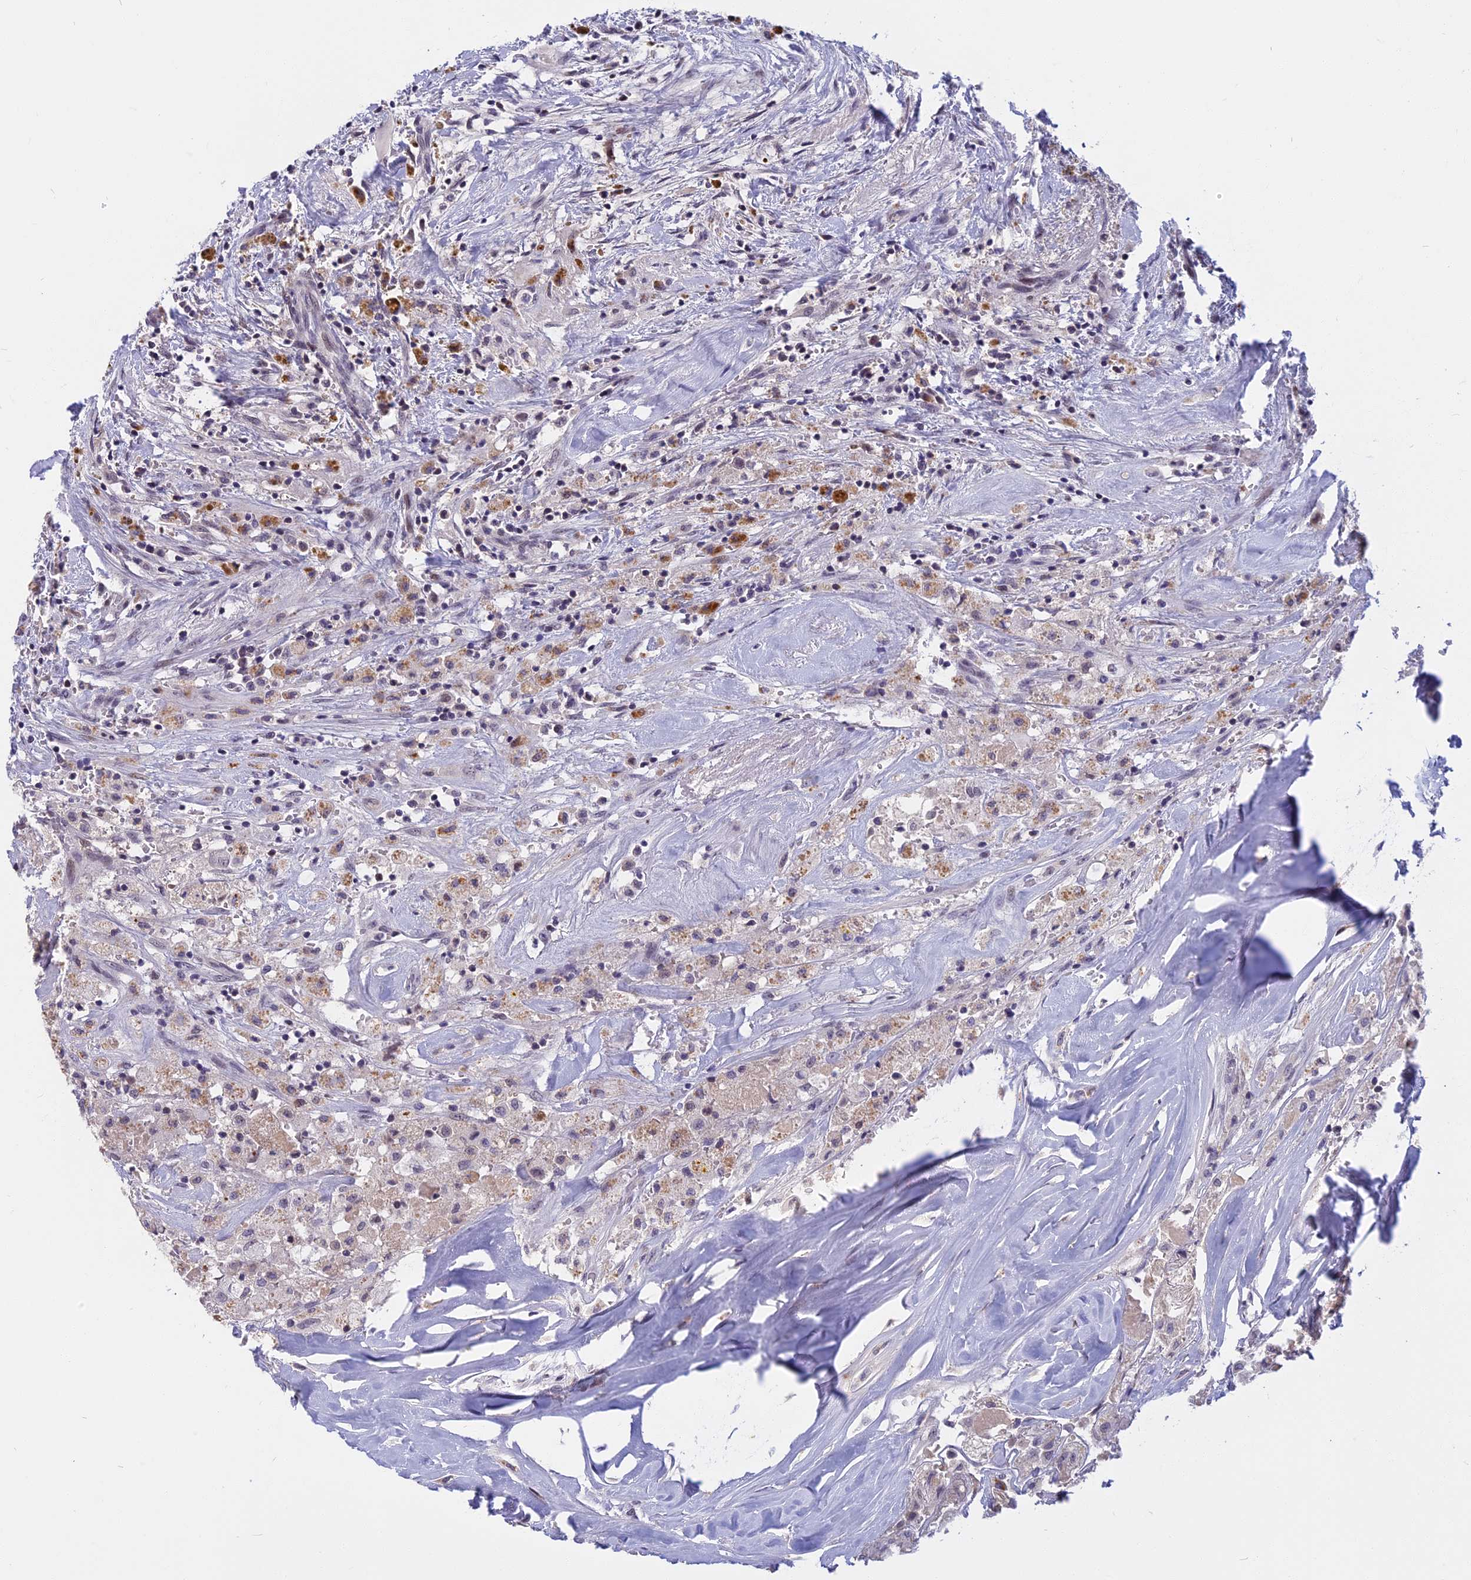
{"staining": {"intensity": "negative", "quantity": "none", "location": "none"}, "tissue": "thyroid cancer", "cell_type": "Tumor cells", "image_type": "cancer", "snomed": [{"axis": "morphology", "description": "Papillary adenocarcinoma, NOS"}, {"axis": "topography", "description": "Thyroid gland"}], "caption": "The micrograph reveals no significant positivity in tumor cells of thyroid cancer. (Immunohistochemistry, brightfield microscopy, high magnification).", "gene": "CDC7", "patient": {"sex": "female", "age": 59}}